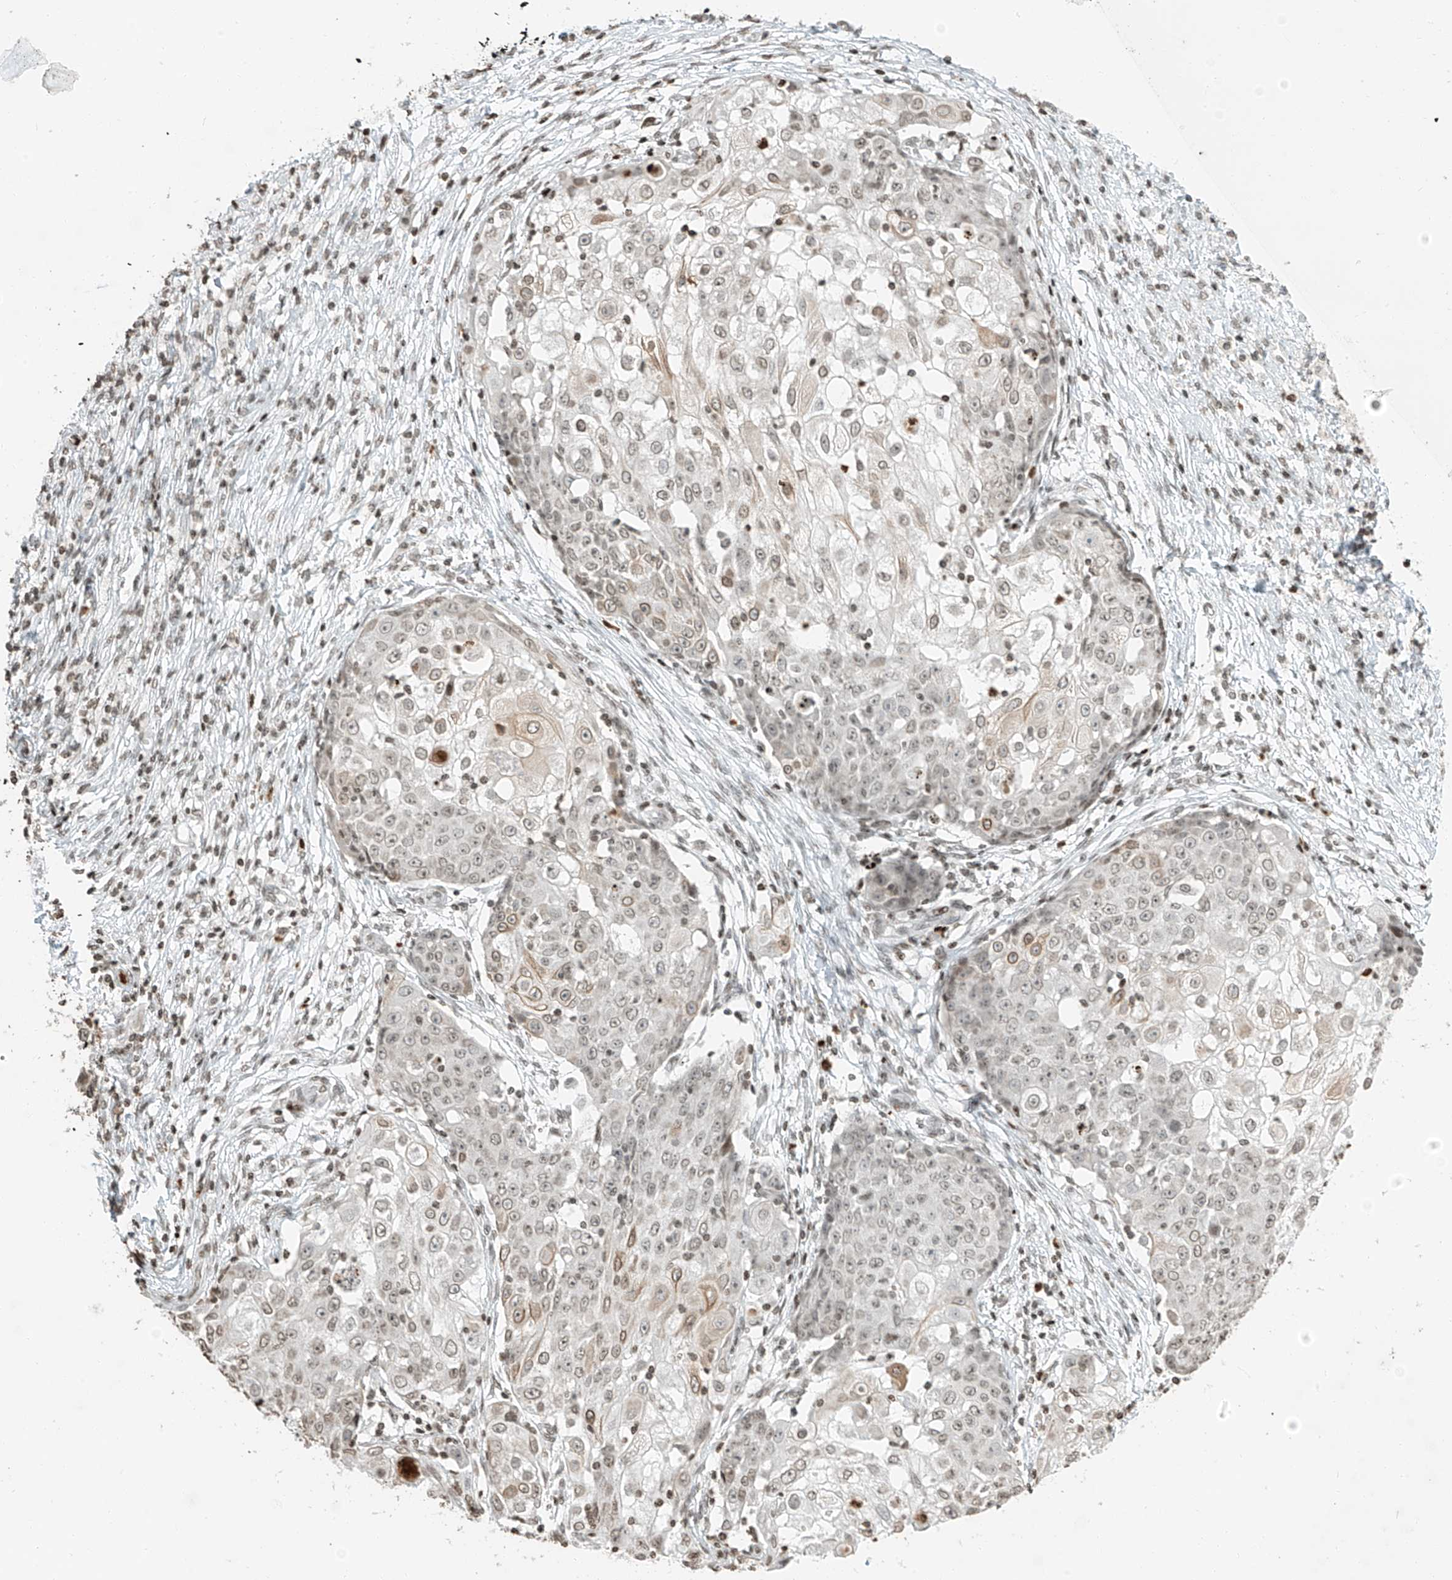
{"staining": {"intensity": "weak", "quantity": "25%-75%", "location": "nuclear"}, "tissue": "ovarian cancer", "cell_type": "Tumor cells", "image_type": "cancer", "snomed": [{"axis": "morphology", "description": "Carcinoma, endometroid"}, {"axis": "topography", "description": "Ovary"}], "caption": "Ovarian endometroid carcinoma stained with immunohistochemistry (IHC) displays weak nuclear positivity in about 25%-75% of tumor cells. (DAB (3,3'-diaminobenzidine) IHC with brightfield microscopy, high magnification).", "gene": "C17orf58", "patient": {"sex": "female", "age": 42}}